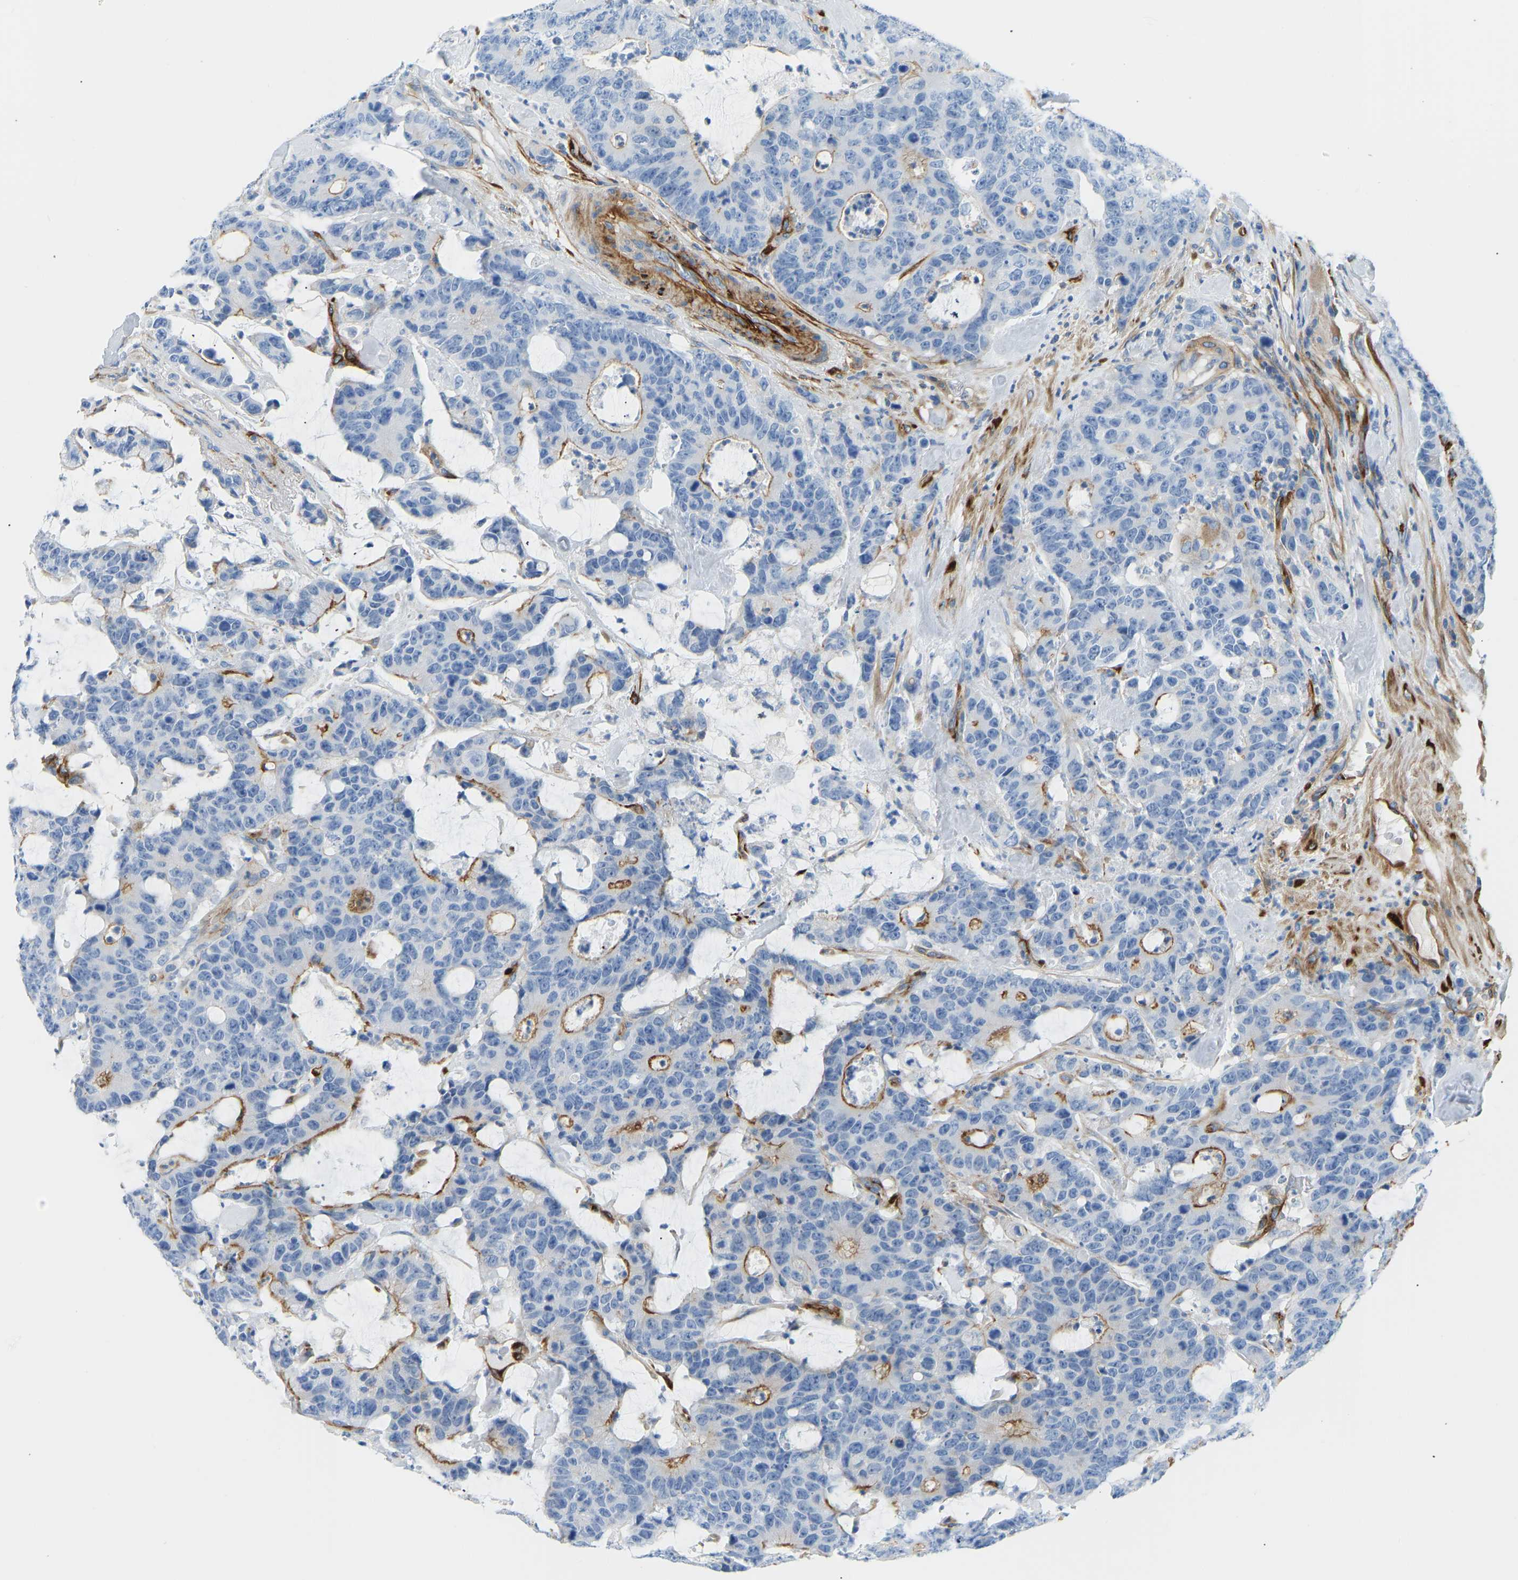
{"staining": {"intensity": "moderate", "quantity": "25%-75%", "location": "cytoplasmic/membranous"}, "tissue": "colorectal cancer", "cell_type": "Tumor cells", "image_type": "cancer", "snomed": [{"axis": "morphology", "description": "Adenocarcinoma, NOS"}, {"axis": "topography", "description": "Colon"}], "caption": "A high-resolution histopathology image shows IHC staining of colorectal cancer, which shows moderate cytoplasmic/membranous positivity in approximately 25%-75% of tumor cells.", "gene": "COL15A1", "patient": {"sex": "female", "age": 86}}